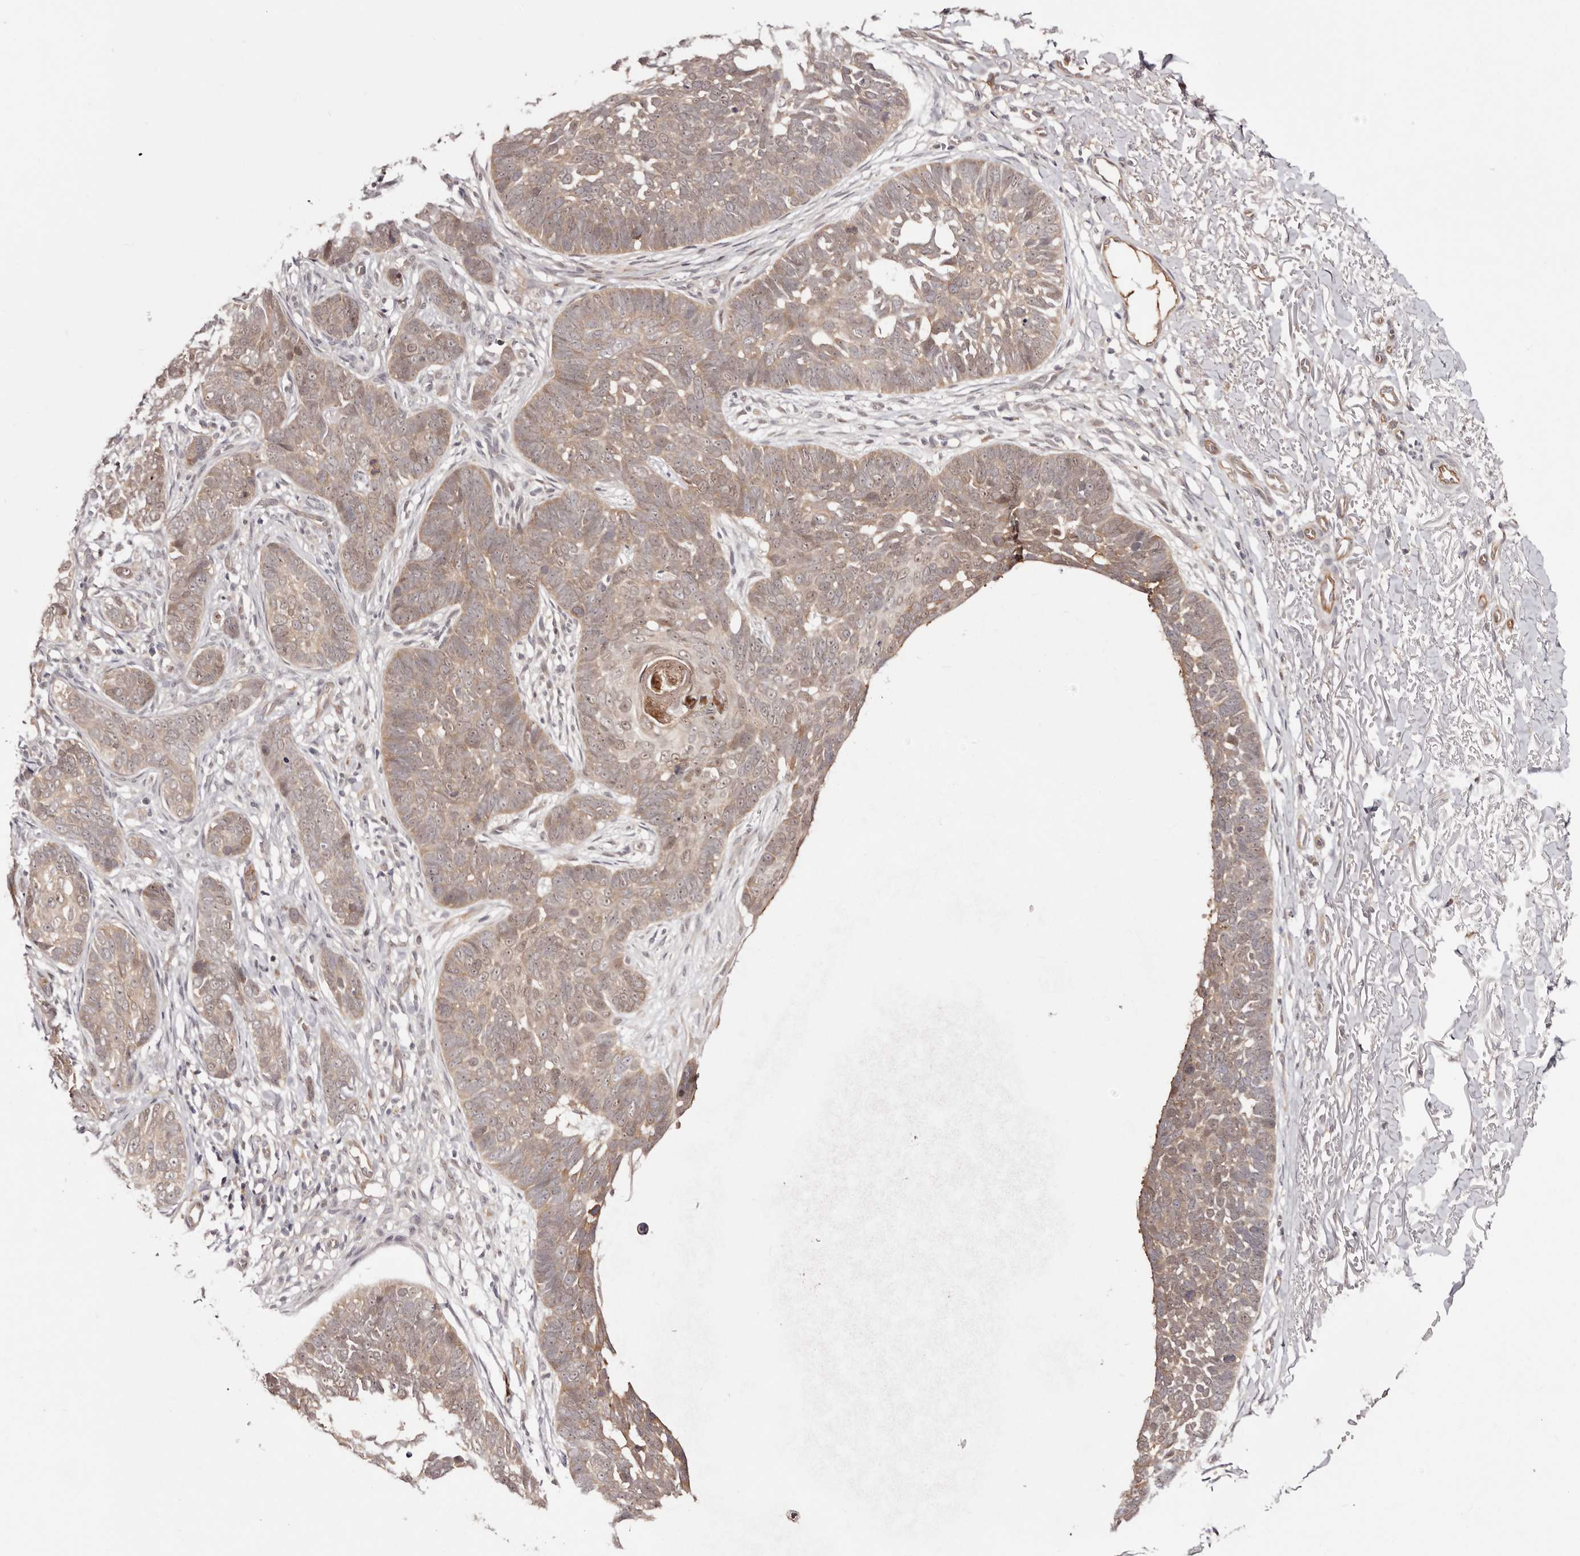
{"staining": {"intensity": "moderate", "quantity": ">75%", "location": "cytoplasmic/membranous,nuclear"}, "tissue": "skin cancer", "cell_type": "Tumor cells", "image_type": "cancer", "snomed": [{"axis": "morphology", "description": "Normal tissue, NOS"}, {"axis": "morphology", "description": "Basal cell carcinoma"}, {"axis": "topography", "description": "Skin"}], "caption": "Immunohistochemical staining of human skin basal cell carcinoma reveals medium levels of moderate cytoplasmic/membranous and nuclear expression in about >75% of tumor cells.", "gene": "EGR3", "patient": {"sex": "male", "age": 77}}